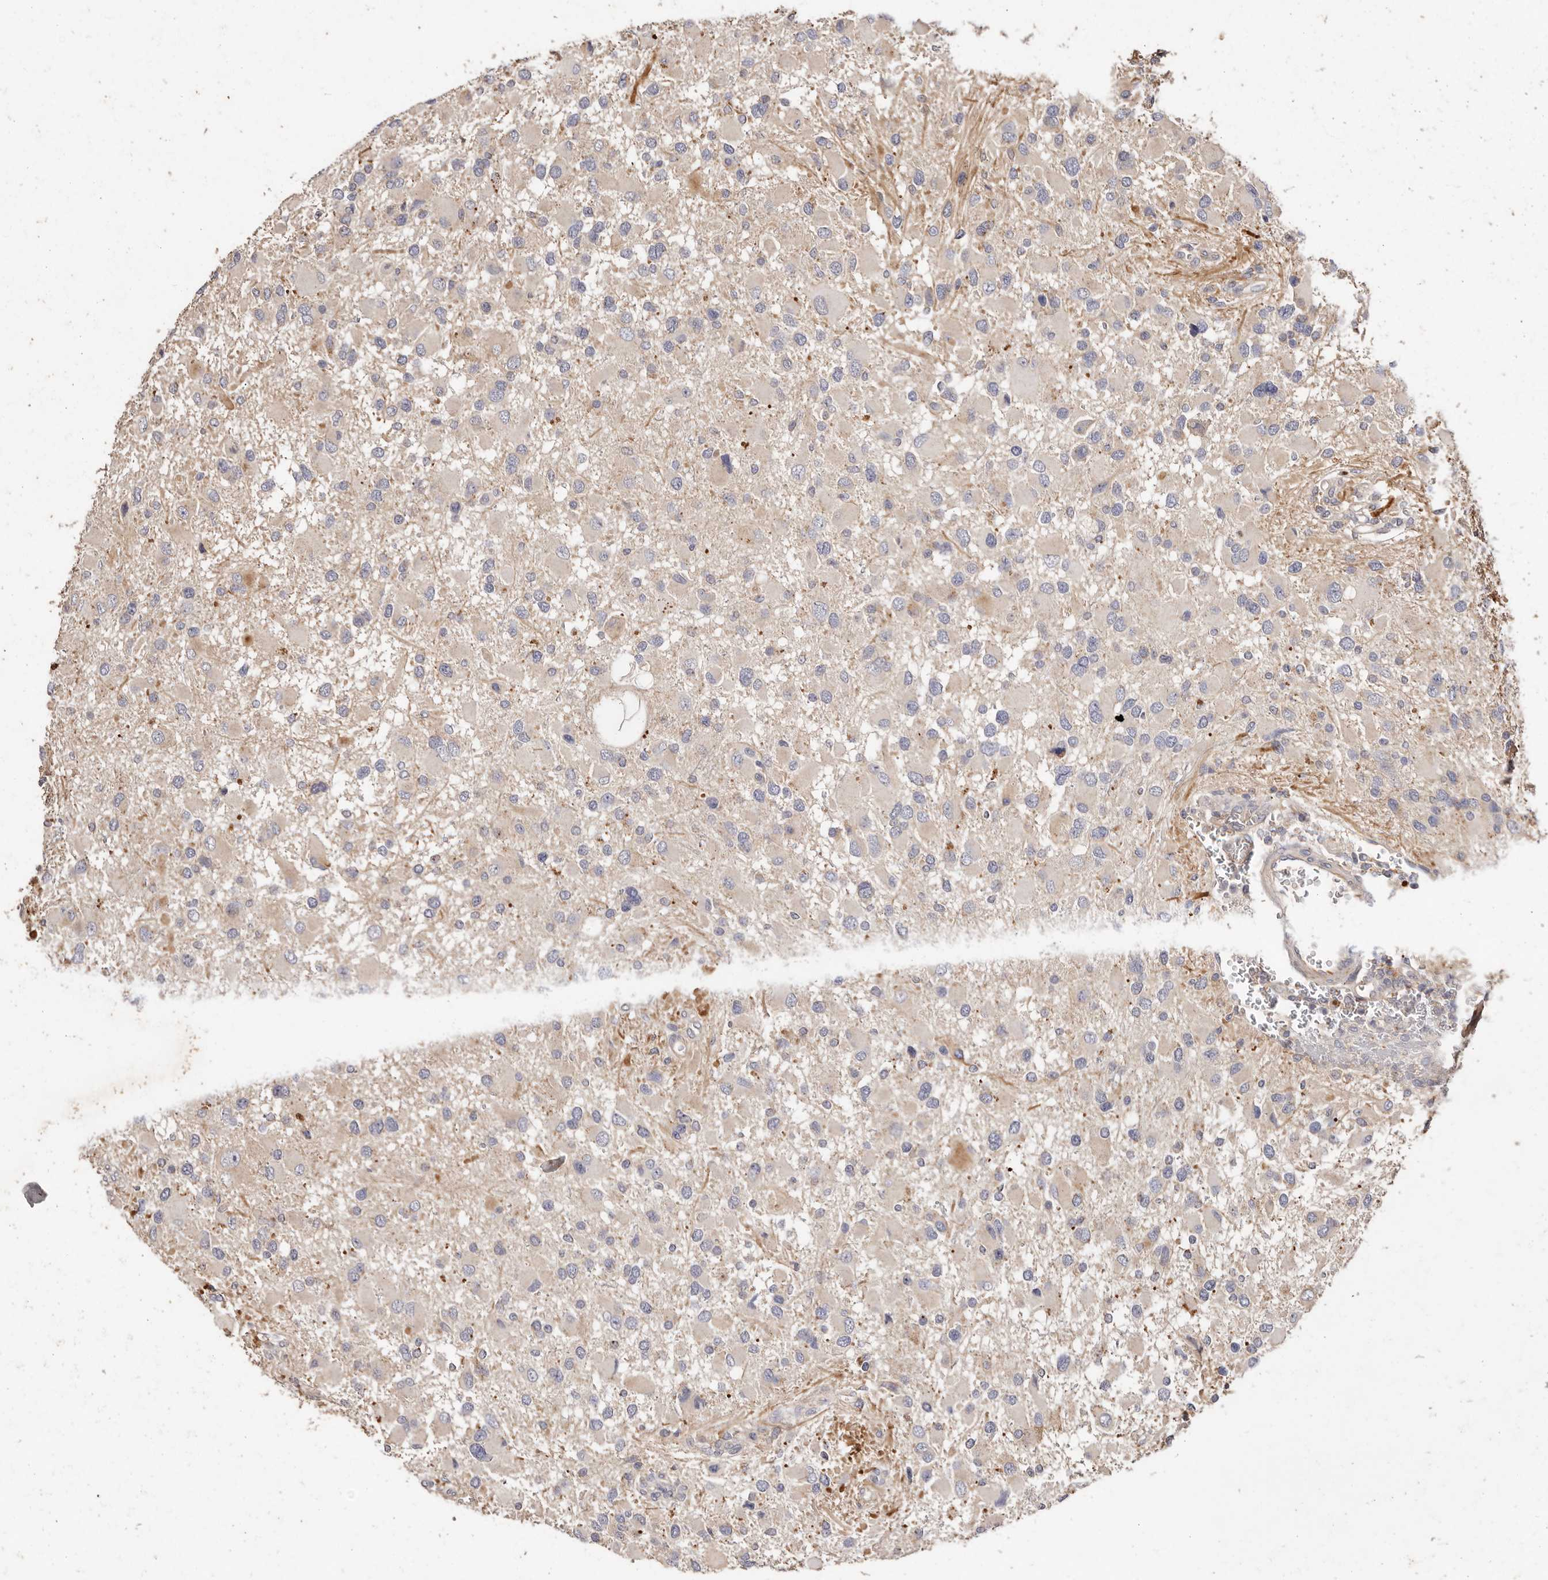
{"staining": {"intensity": "negative", "quantity": "none", "location": "none"}, "tissue": "glioma", "cell_type": "Tumor cells", "image_type": "cancer", "snomed": [{"axis": "morphology", "description": "Glioma, malignant, High grade"}, {"axis": "topography", "description": "Brain"}], "caption": "Glioma was stained to show a protein in brown. There is no significant staining in tumor cells. (Stains: DAB (3,3'-diaminobenzidine) immunohistochemistry (IHC) with hematoxylin counter stain, Microscopy: brightfield microscopy at high magnification).", "gene": "THBS3", "patient": {"sex": "male", "age": 53}}